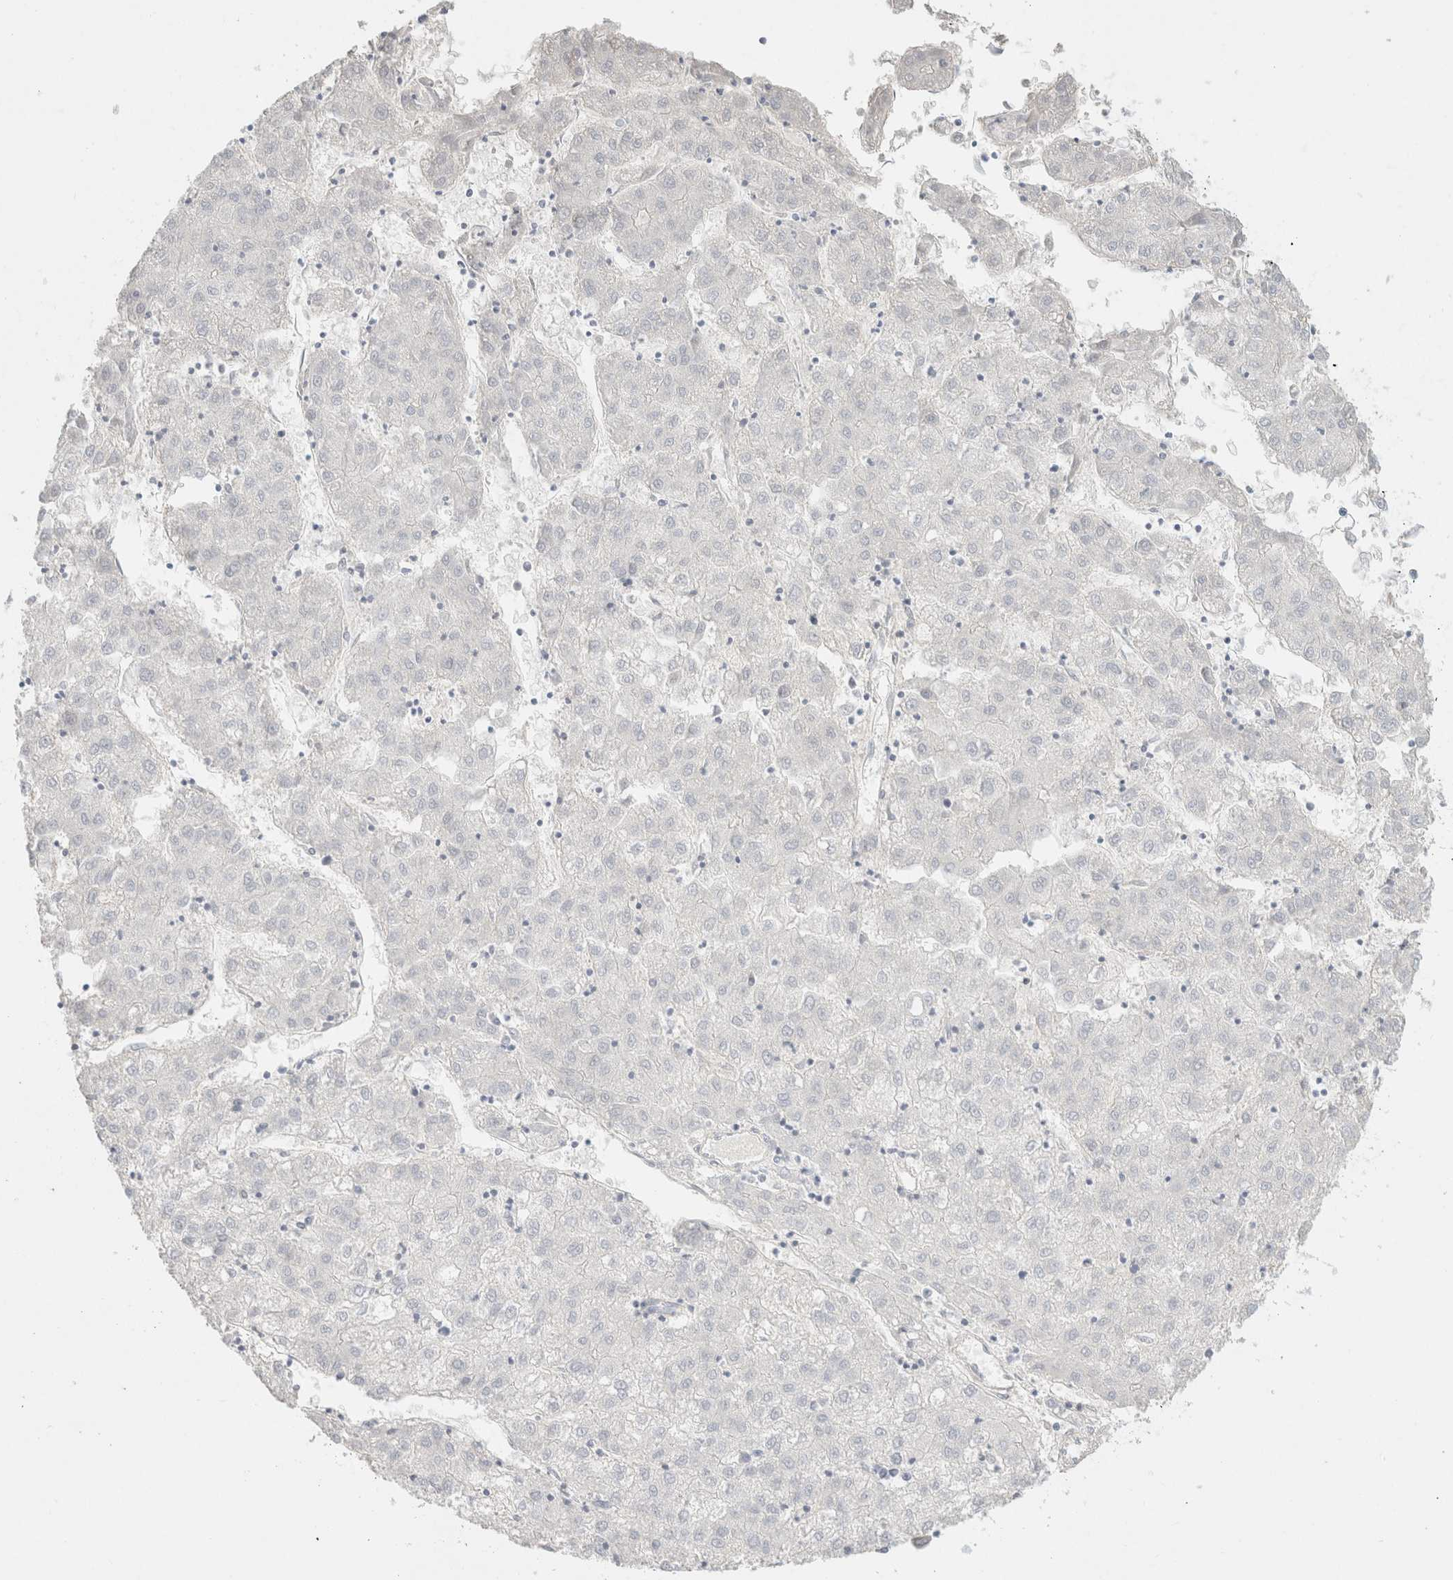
{"staining": {"intensity": "negative", "quantity": "none", "location": "none"}, "tissue": "liver cancer", "cell_type": "Tumor cells", "image_type": "cancer", "snomed": [{"axis": "morphology", "description": "Carcinoma, Hepatocellular, NOS"}, {"axis": "topography", "description": "Liver"}], "caption": "High magnification brightfield microscopy of liver cancer stained with DAB (3,3'-diaminobenzidine) (brown) and counterstained with hematoxylin (blue): tumor cells show no significant positivity.", "gene": "CPQ", "patient": {"sex": "male", "age": 72}}